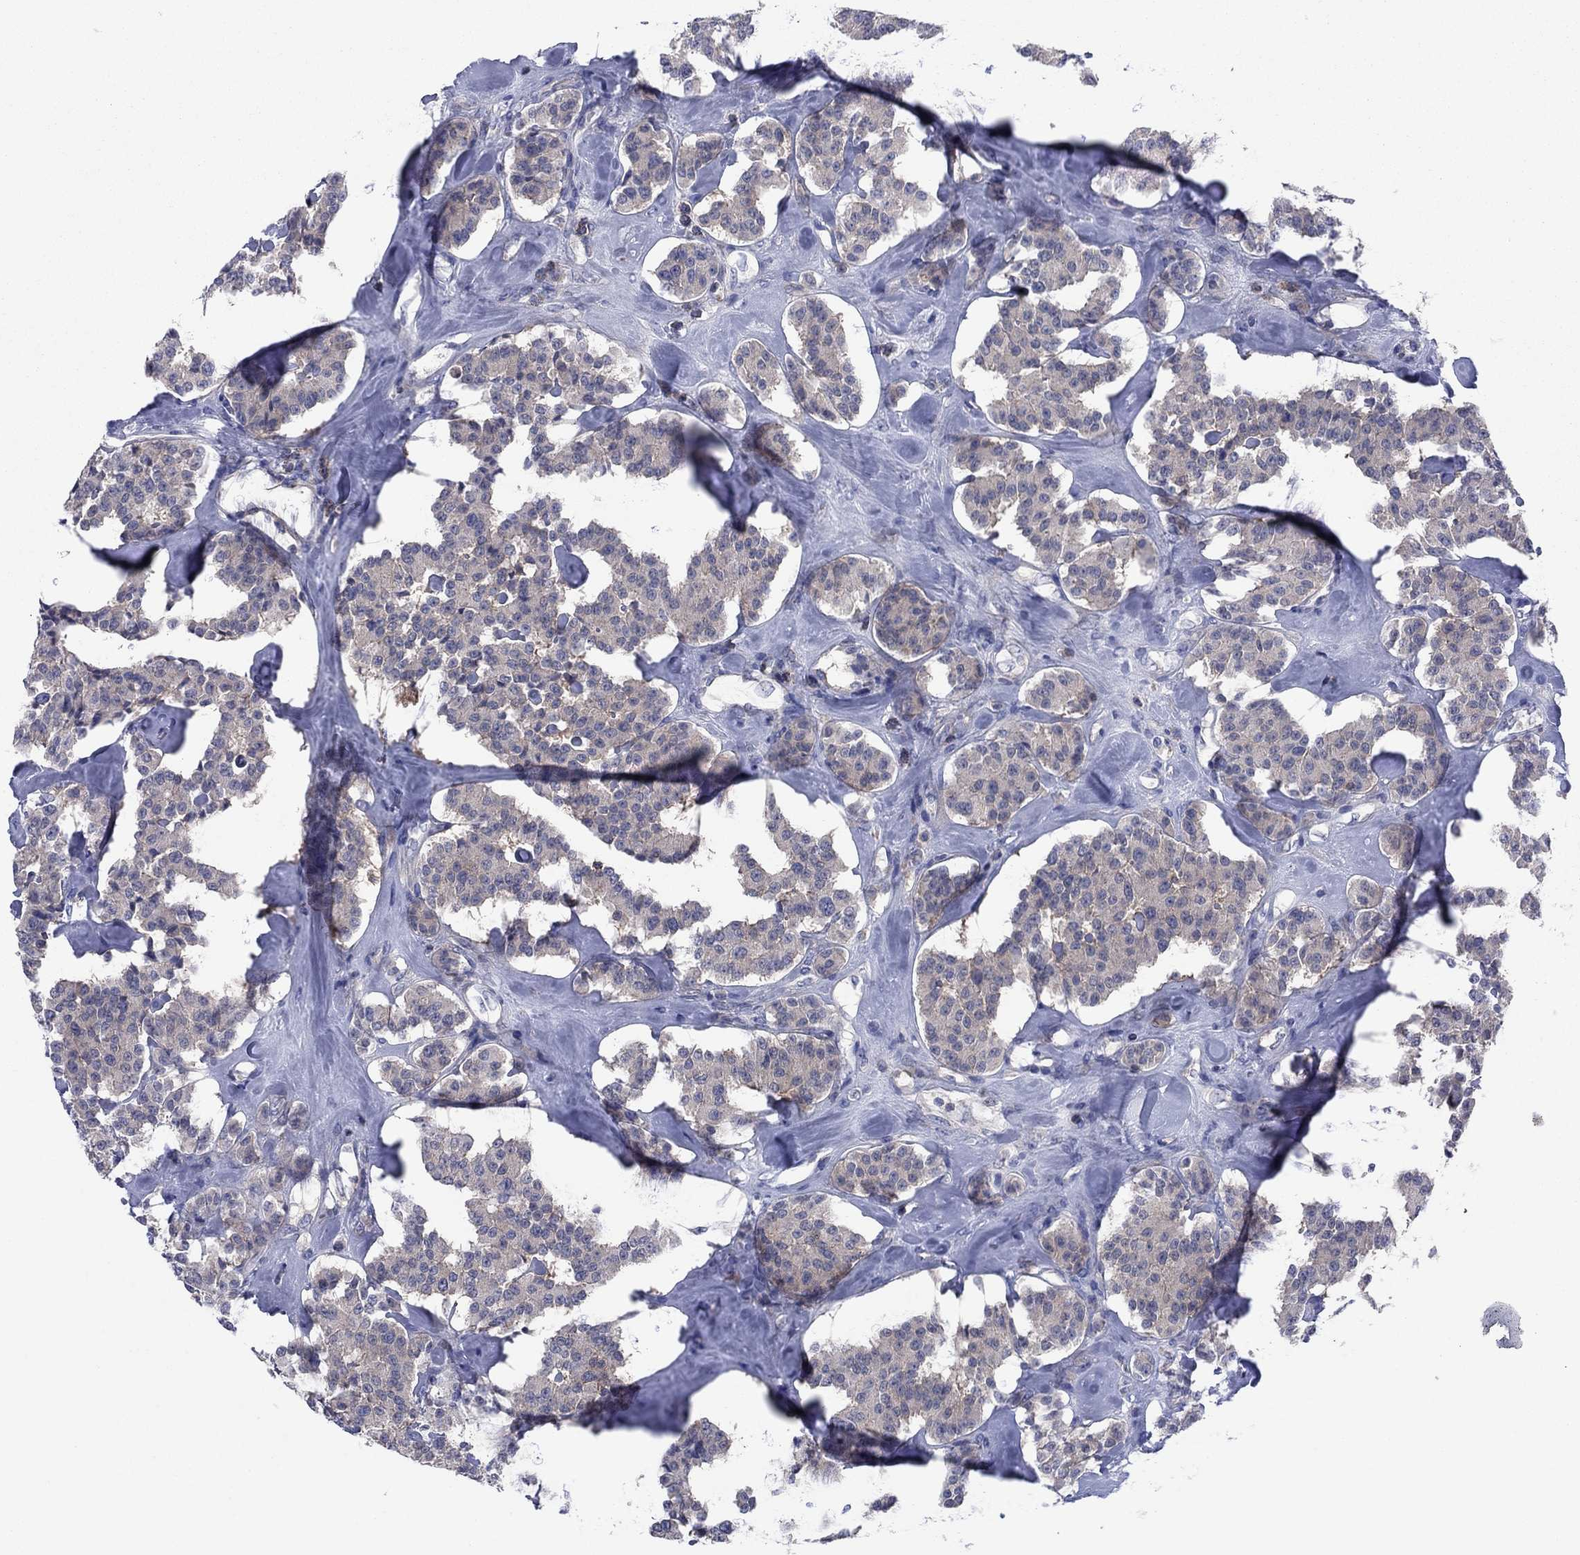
{"staining": {"intensity": "negative", "quantity": "none", "location": "none"}, "tissue": "carcinoid", "cell_type": "Tumor cells", "image_type": "cancer", "snomed": [{"axis": "morphology", "description": "Carcinoid, malignant, NOS"}, {"axis": "topography", "description": "Pancreas"}], "caption": "Tumor cells are negative for protein expression in human carcinoid.", "gene": "PVR", "patient": {"sex": "male", "age": 41}}